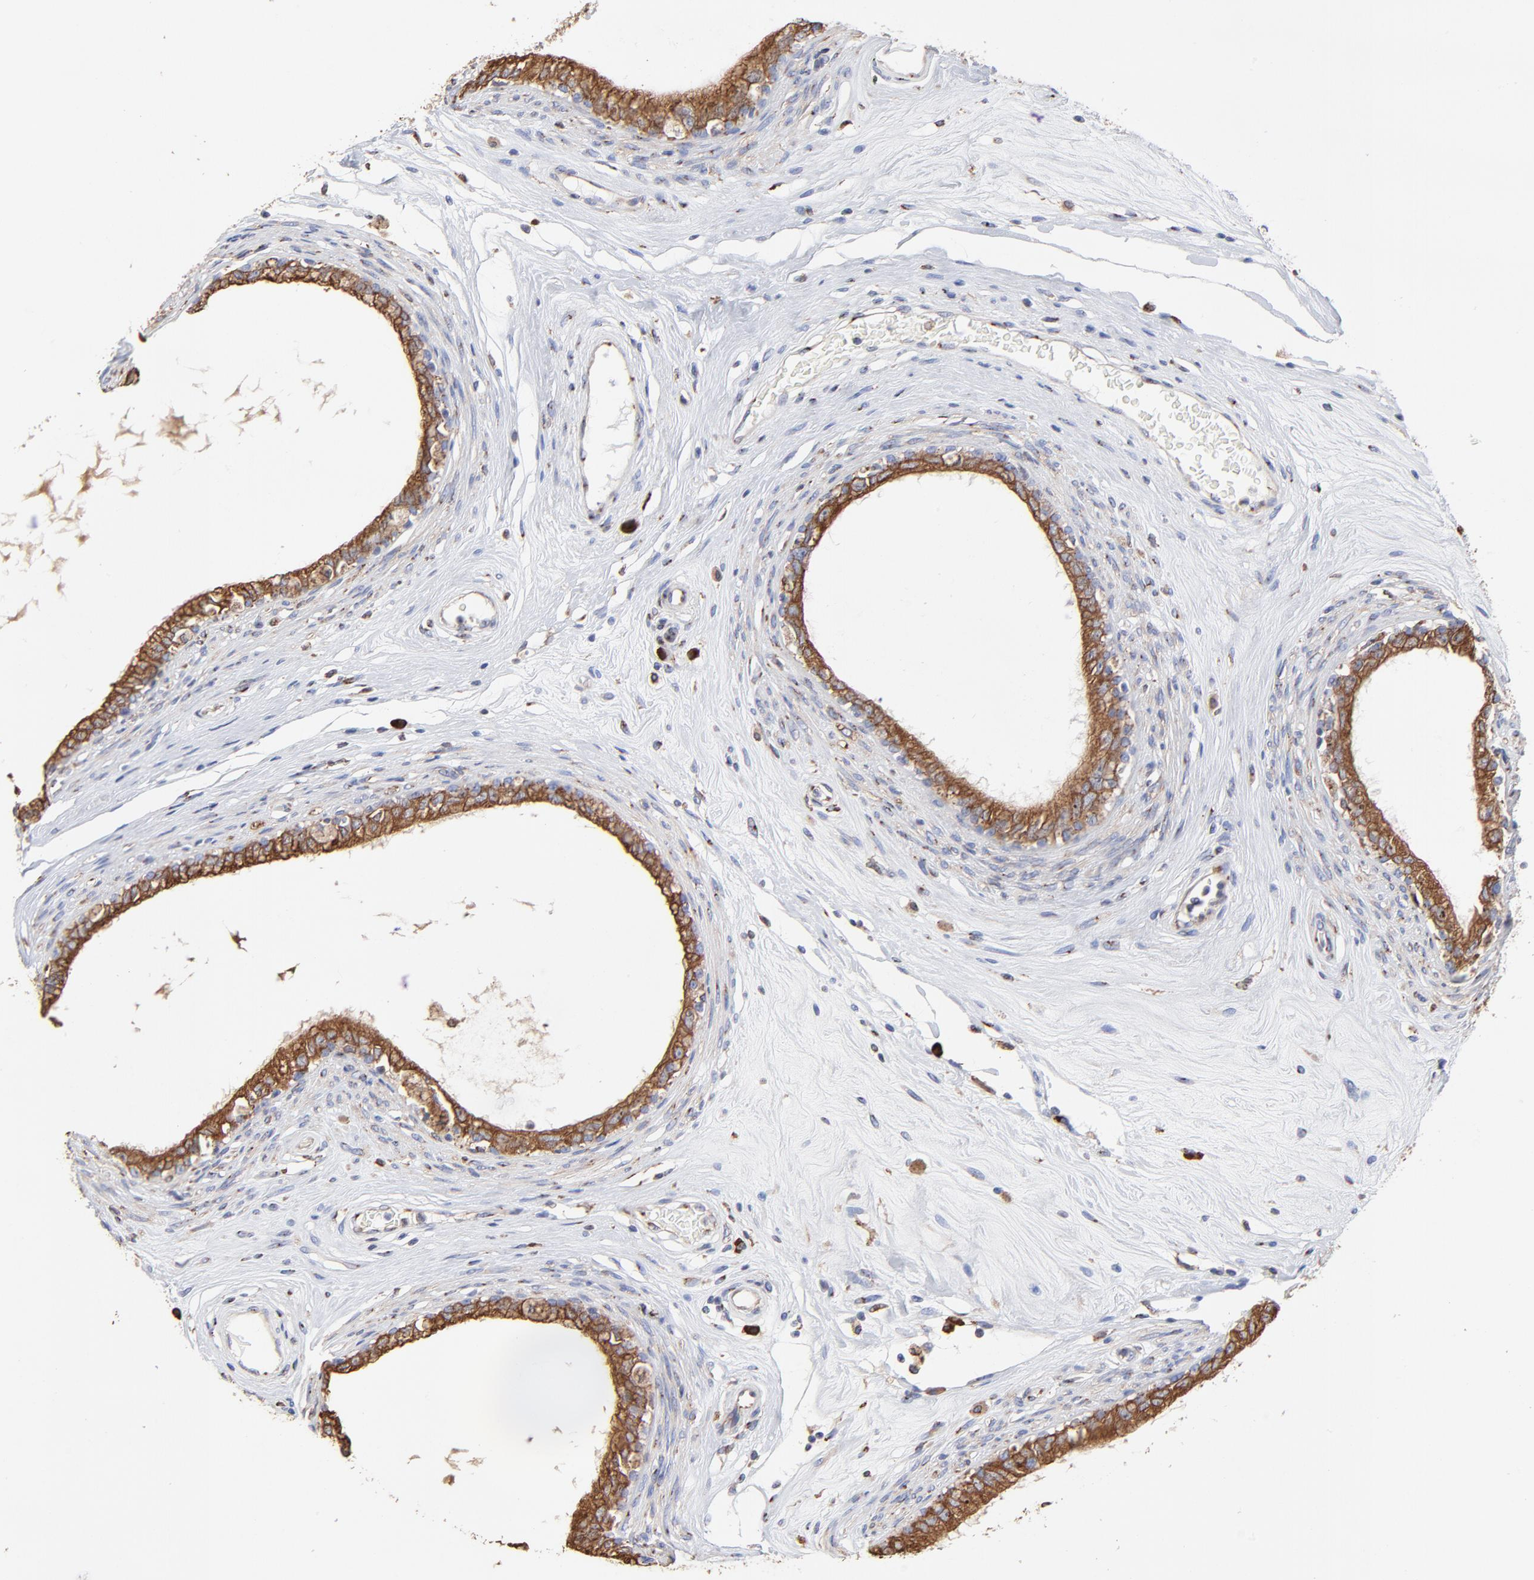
{"staining": {"intensity": "strong", "quantity": ">75%", "location": "cytoplasmic/membranous"}, "tissue": "epididymis", "cell_type": "Glandular cells", "image_type": "normal", "snomed": [{"axis": "morphology", "description": "Normal tissue, NOS"}, {"axis": "morphology", "description": "Inflammation, NOS"}, {"axis": "topography", "description": "Epididymis"}], "caption": "This is an image of immunohistochemistry staining of benign epididymis, which shows strong staining in the cytoplasmic/membranous of glandular cells.", "gene": "LMAN1", "patient": {"sex": "male", "age": 84}}